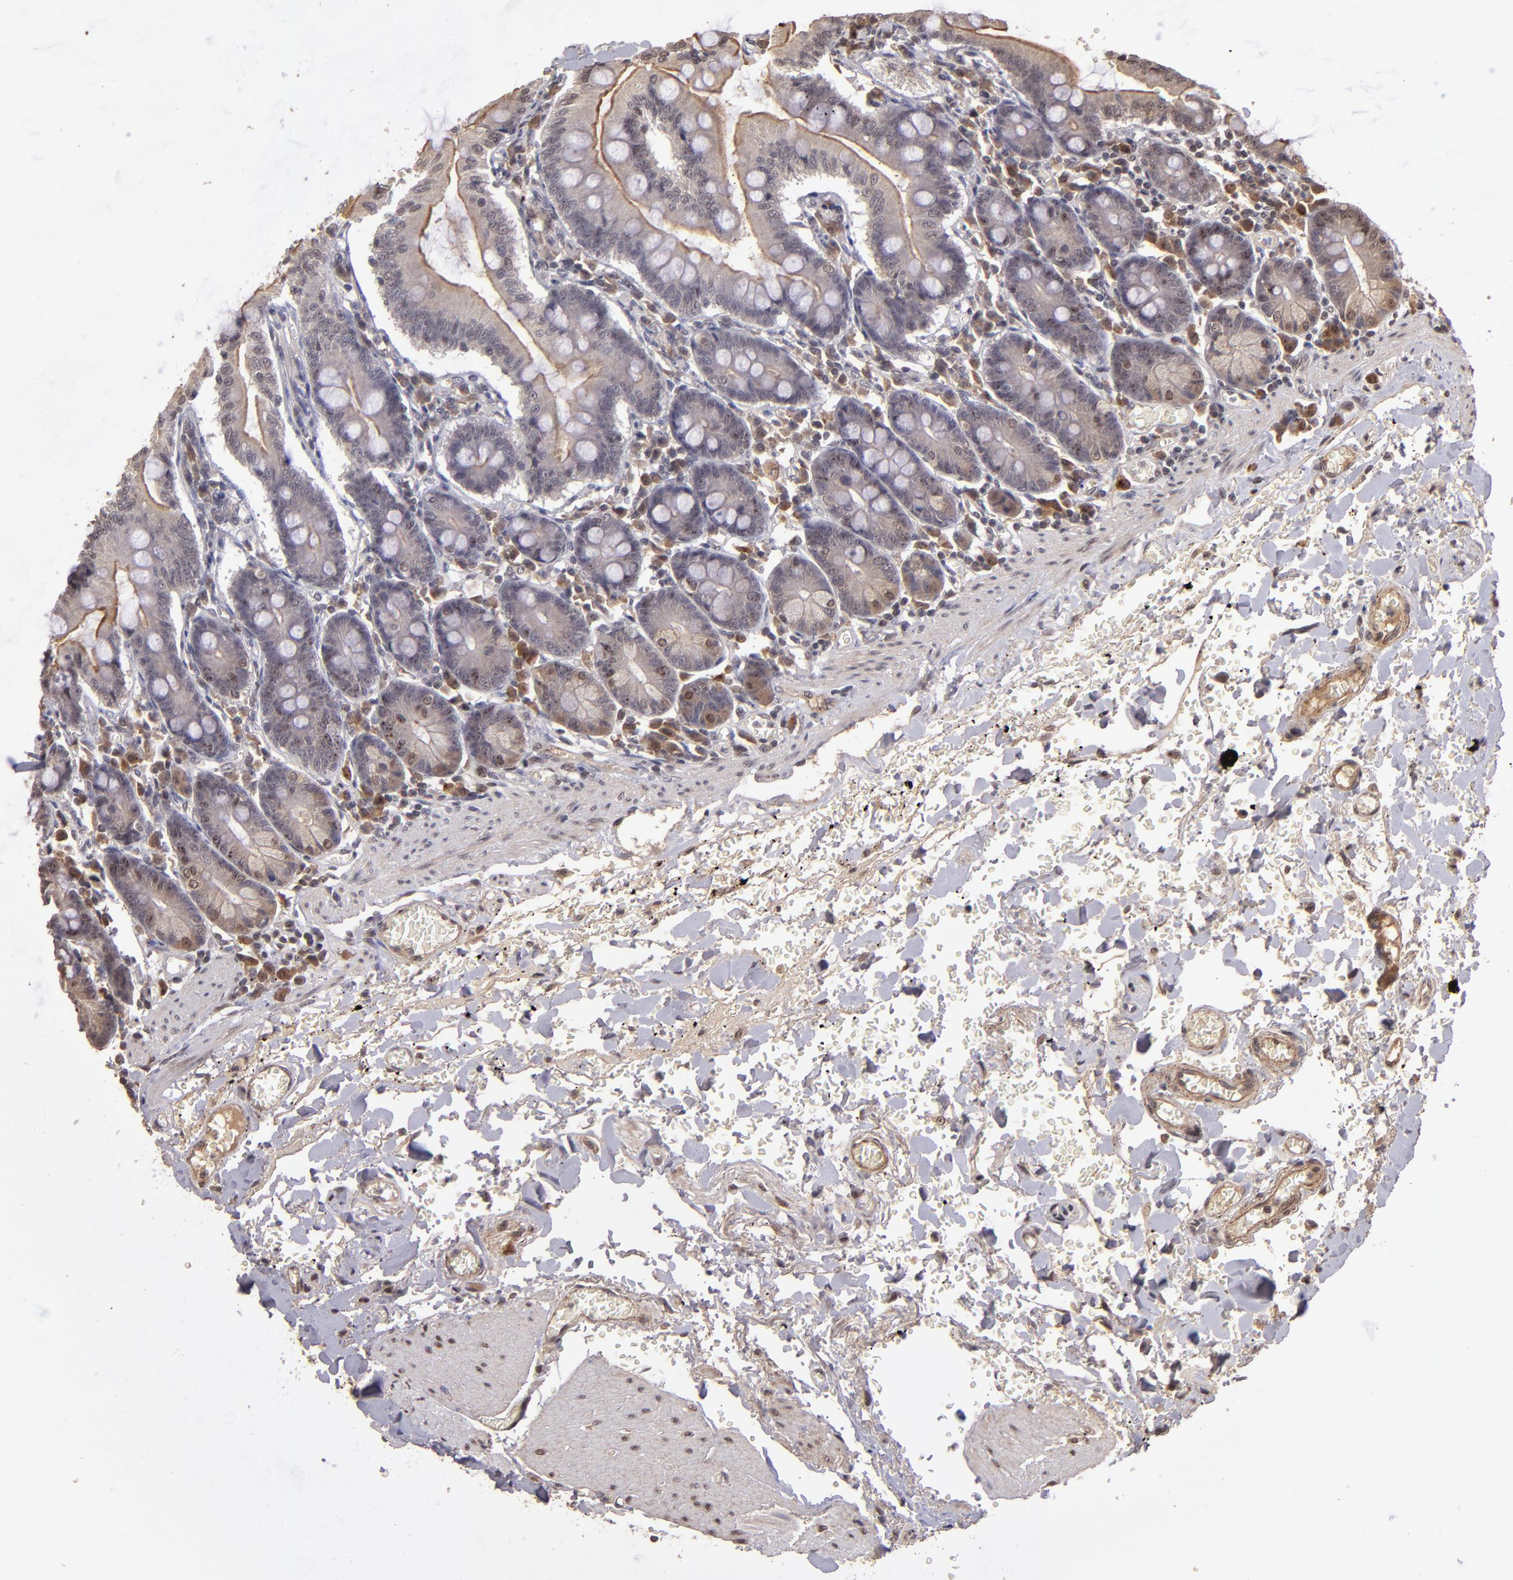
{"staining": {"intensity": "moderate", "quantity": "25%-75%", "location": "cytoplasmic/membranous"}, "tissue": "small intestine", "cell_type": "Glandular cells", "image_type": "normal", "snomed": [{"axis": "morphology", "description": "Normal tissue, NOS"}, {"axis": "topography", "description": "Small intestine"}], "caption": "Moderate cytoplasmic/membranous expression is identified in about 25%-75% of glandular cells in normal small intestine. (DAB (3,3'-diaminobenzidine) IHC with brightfield microscopy, high magnification).", "gene": "ABHD12B", "patient": {"sex": "male", "age": 71}}